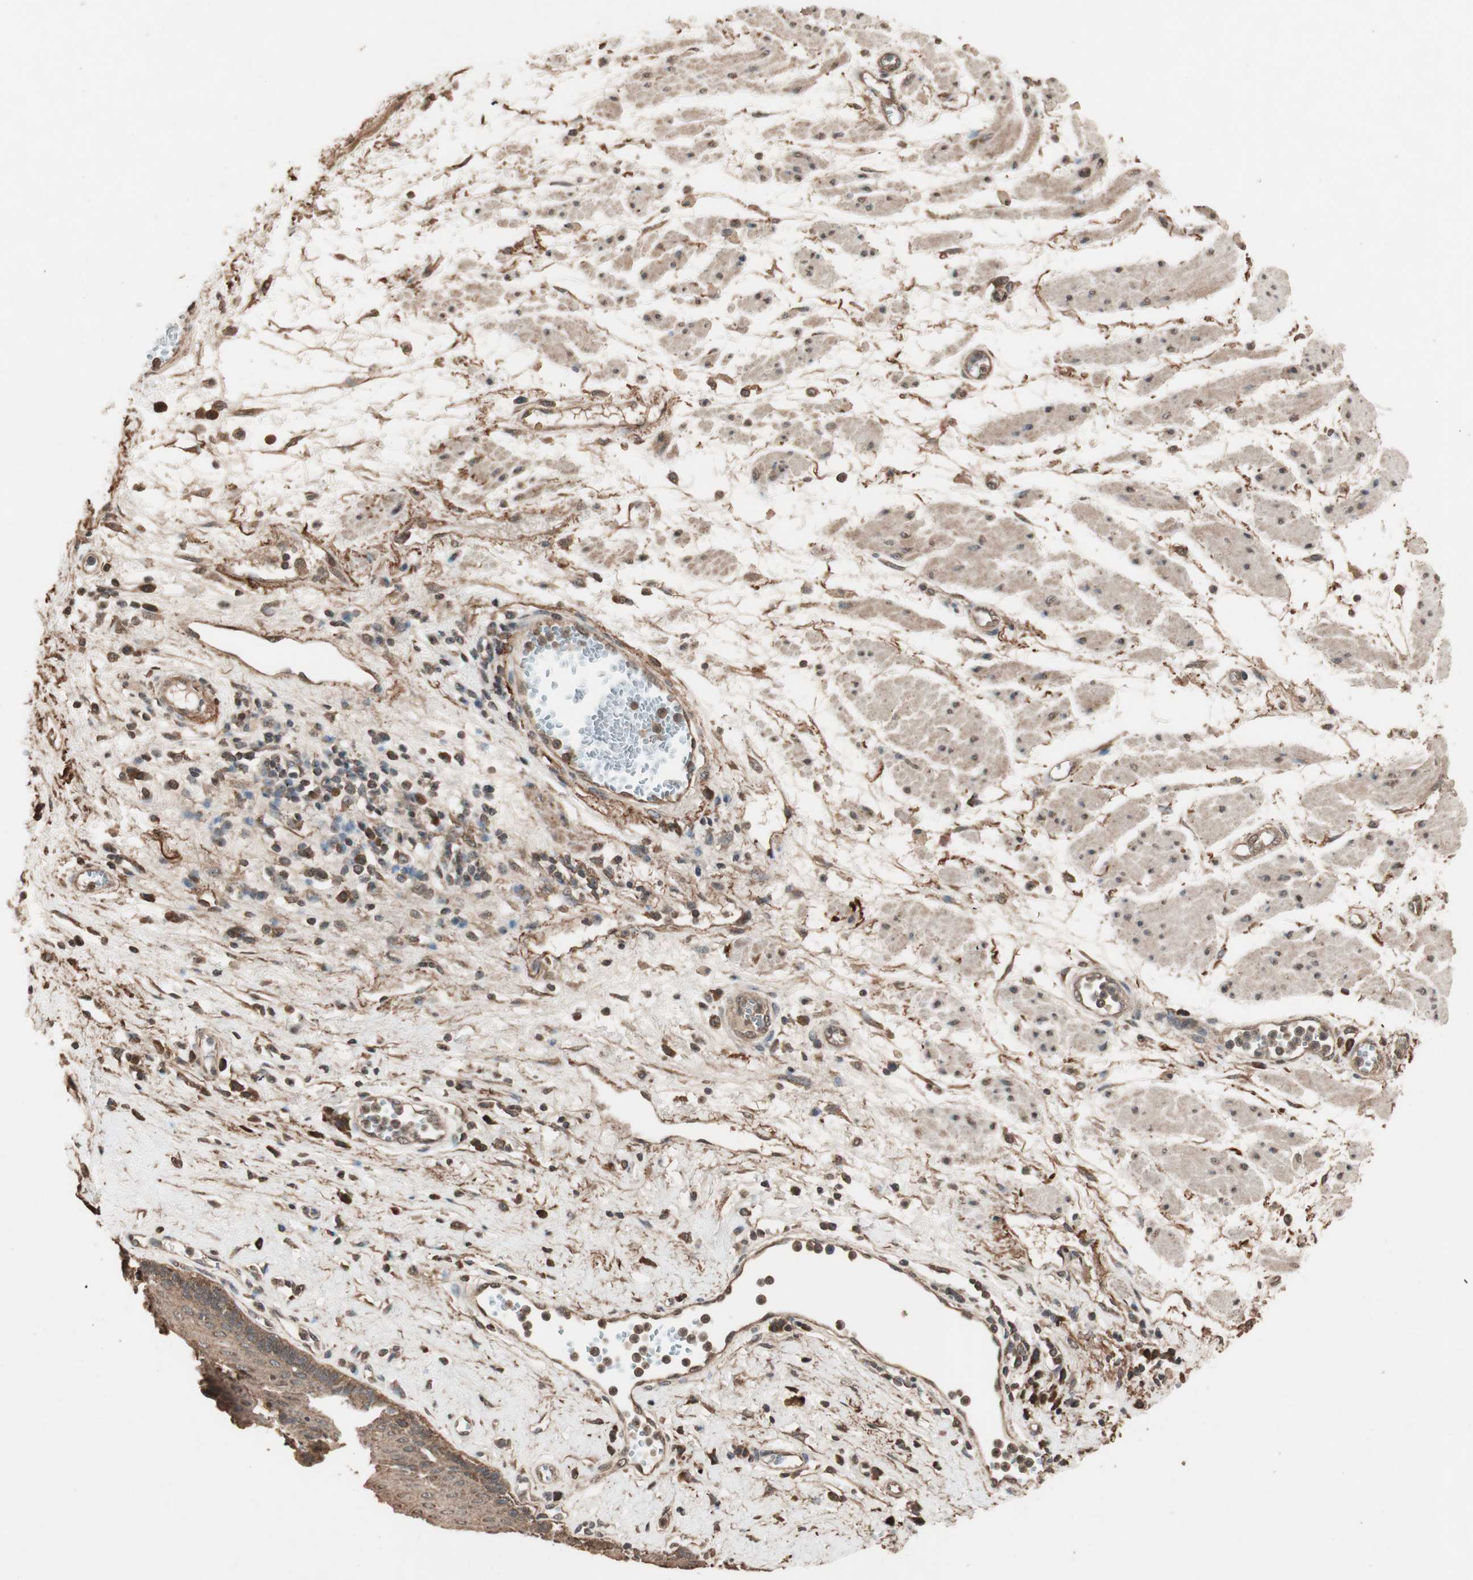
{"staining": {"intensity": "moderate", "quantity": ">75%", "location": "cytoplasmic/membranous"}, "tissue": "esophagus", "cell_type": "Squamous epithelial cells", "image_type": "normal", "snomed": [{"axis": "morphology", "description": "Normal tissue, NOS"}, {"axis": "morphology", "description": "Squamous cell carcinoma, NOS"}, {"axis": "topography", "description": "Esophagus"}], "caption": "Protein expression analysis of normal esophagus displays moderate cytoplasmic/membranous expression in about >75% of squamous epithelial cells. Using DAB (3,3'-diaminobenzidine) (brown) and hematoxylin (blue) stains, captured at high magnification using brightfield microscopy.", "gene": "USP20", "patient": {"sex": "male", "age": 65}}